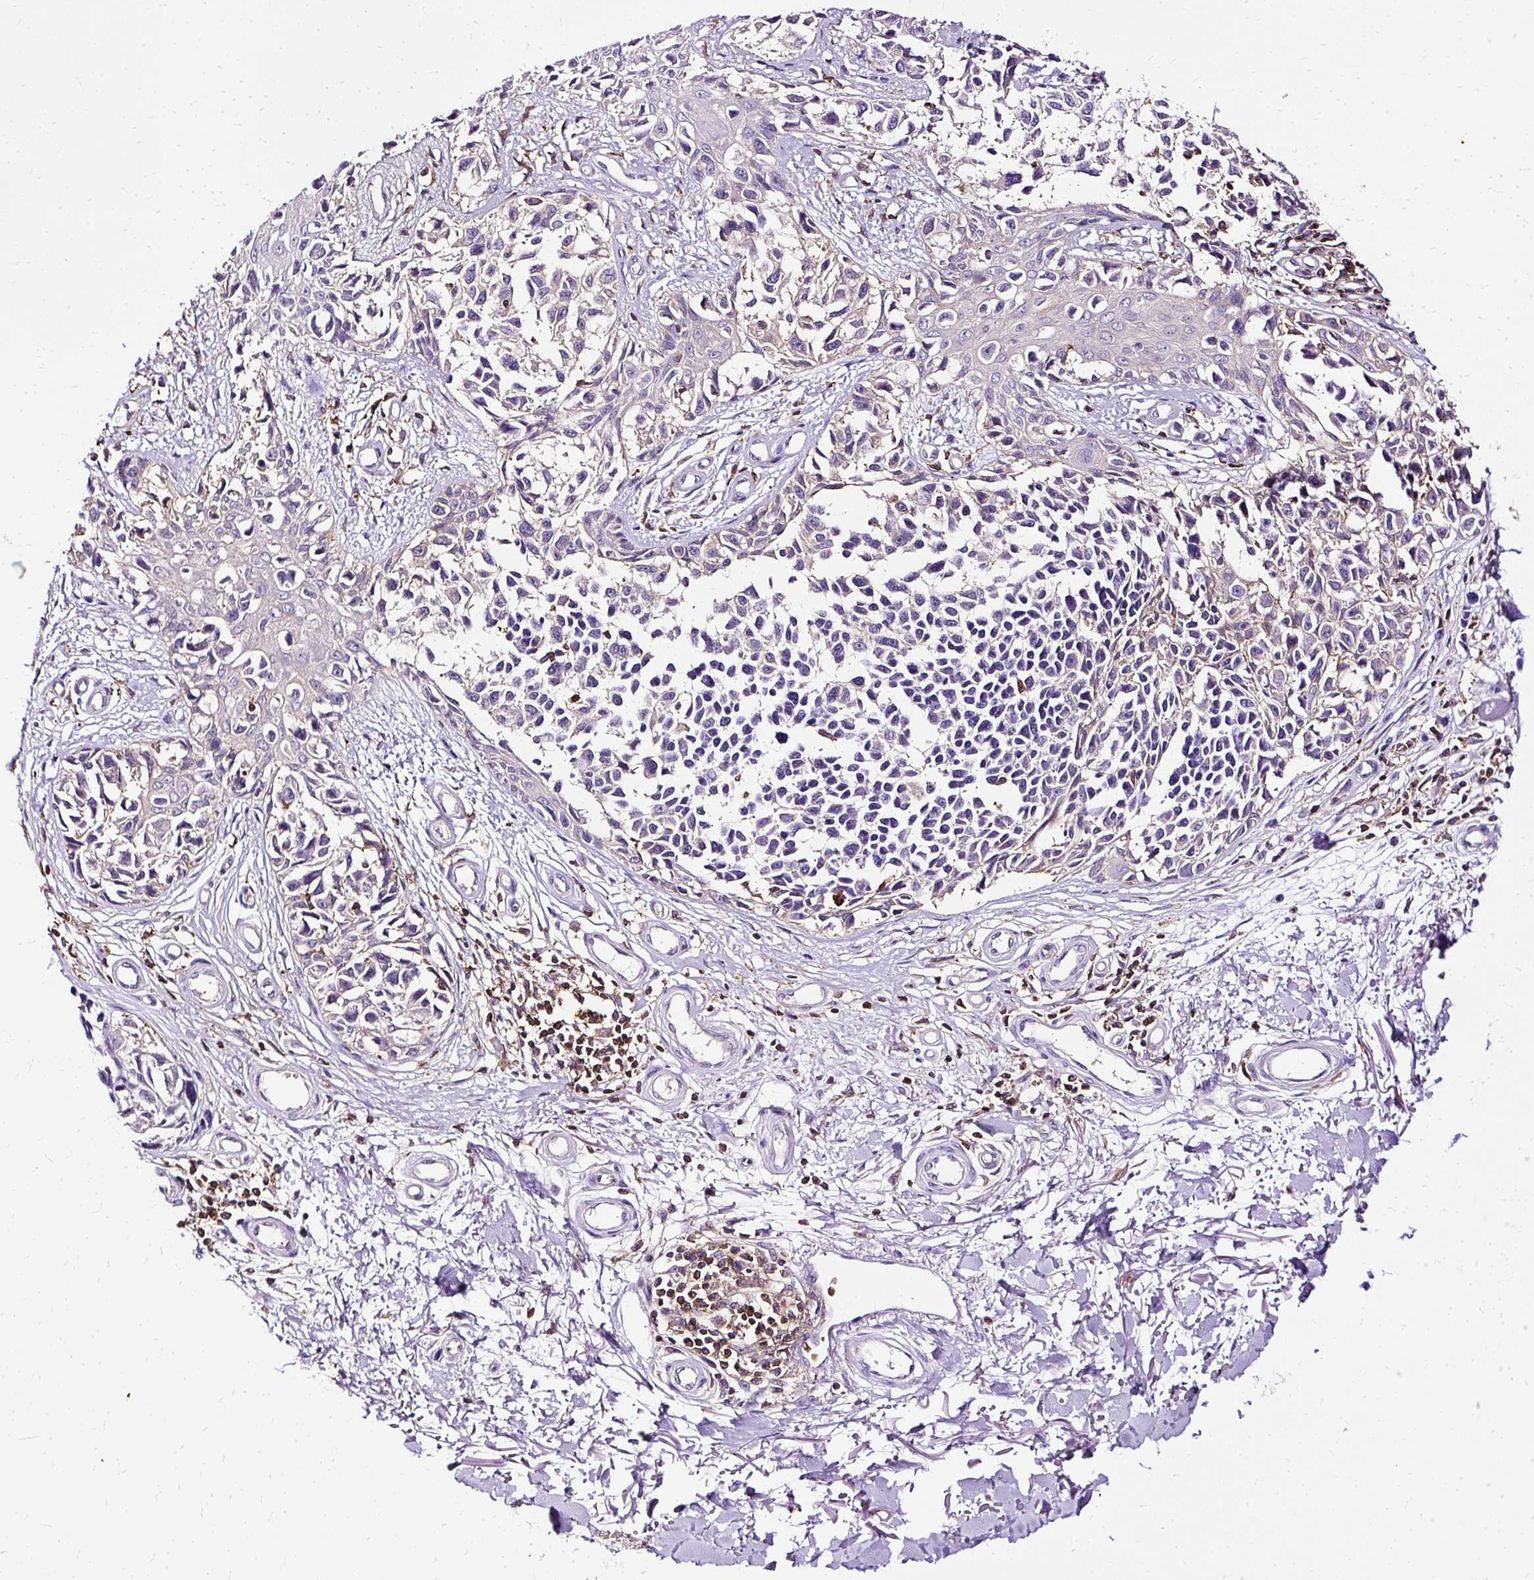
{"staining": {"intensity": "negative", "quantity": "none", "location": "none"}, "tissue": "melanoma", "cell_type": "Tumor cells", "image_type": "cancer", "snomed": [{"axis": "morphology", "description": "Malignant melanoma, NOS"}, {"axis": "topography", "description": "Skin"}], "caption": "An immunohistochemistry micrograph of malignant melanoma is shown. There is no staining in tumor cells of malignant melanoma. (Immunohistochemistry, brightfield microscopy, high magnification).", "gene": "TWF2", "patient": {"sex": "male", "age": 73}}